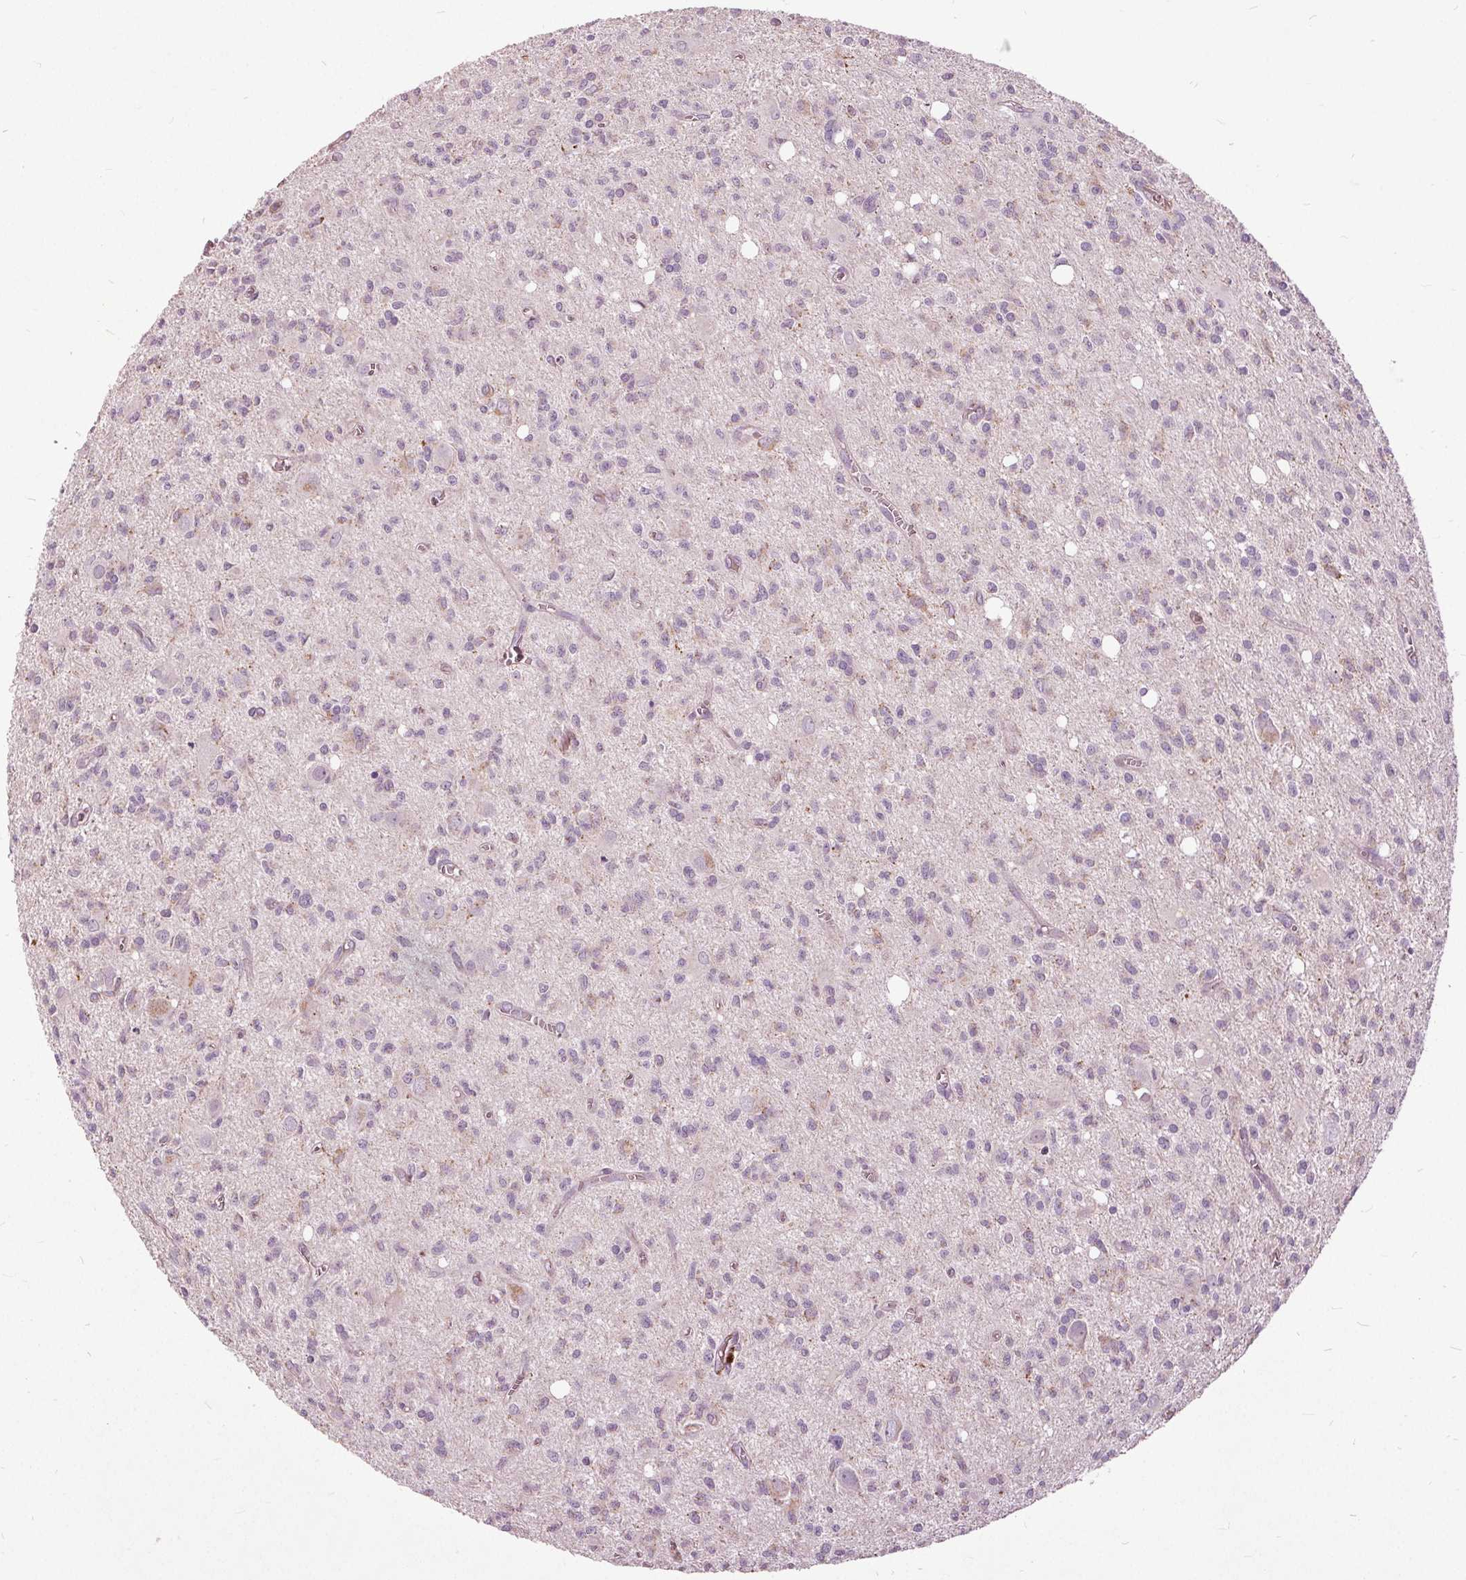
{"staining": {"intensity": "negative", "quantity": "none", "location": "none"}, "tissue": "glioma", "cell_type": "Tumor cells", "image_type": "cancer", "snomed": [{"axis": "morphology", "description": "Glioma, malignant, Low grade"}, {"axis": "topography", "description": "Brain"}], "caption": "Immunohistochemistry micrograph of malignant glioma (low-grade) stained for a protein (brown), which shows no positivity in tumor cells. The staining is performed using DAB (3,3'-diaminobenzidine) brown chromogen with nuclei counter-stained in using hematoxylin.", "gene": "PDGFD", "patient": {"sex": "male", "age": 64}}